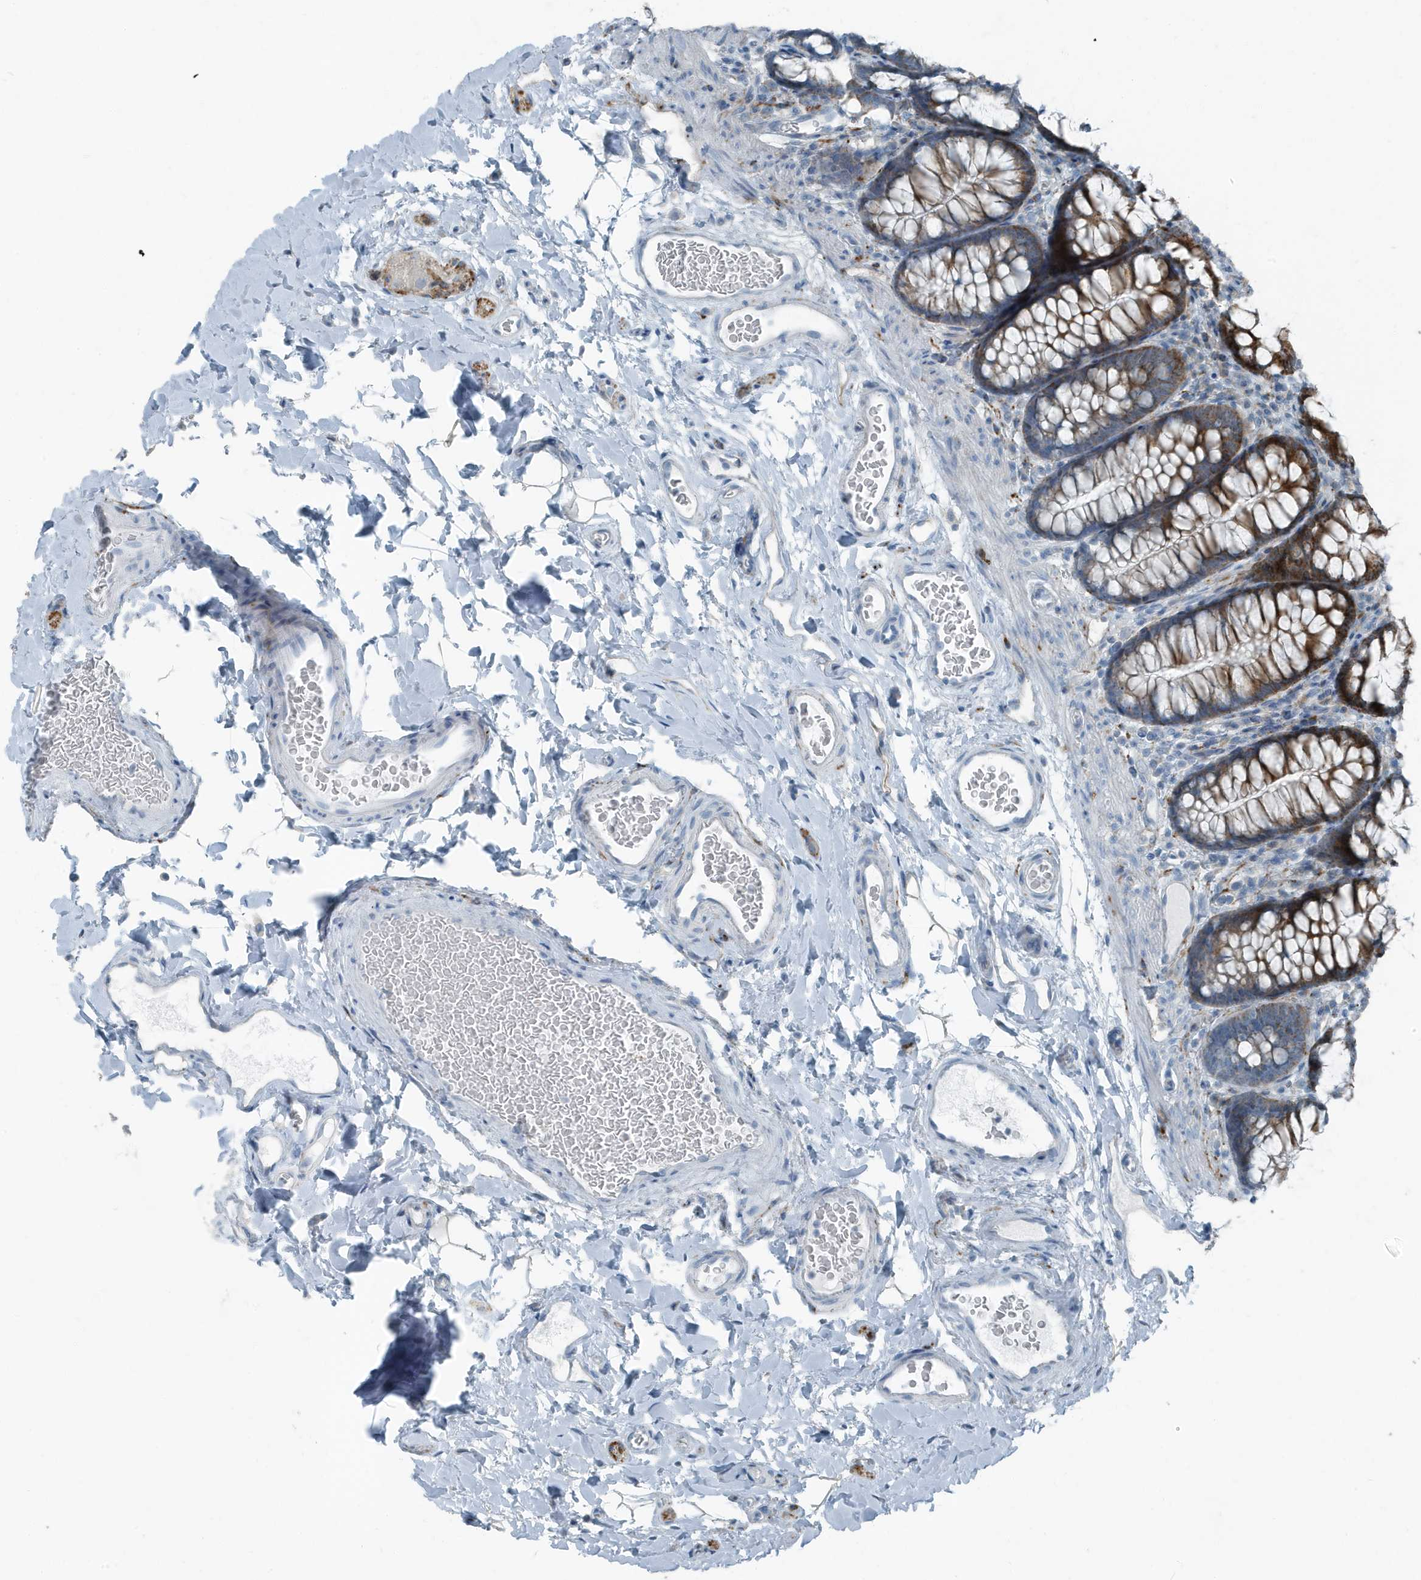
{"staining": {"intensity": "negative", "quantity": "none", "location": "none"}, "tissue": "colon", "cell_type": "Endothelial cells", "image_type": "normal", "snomed": [{"axis": "morphology", "description": "Normal tissue, NOS"}, {"axis": "topography", "description": "Colon"}], "caption": "A histopathology image of colon stained for a protein shows no brown staining in endothelial cells.", "gene": "FAM162A", "patient": {"sex": "female", "age": 62}}